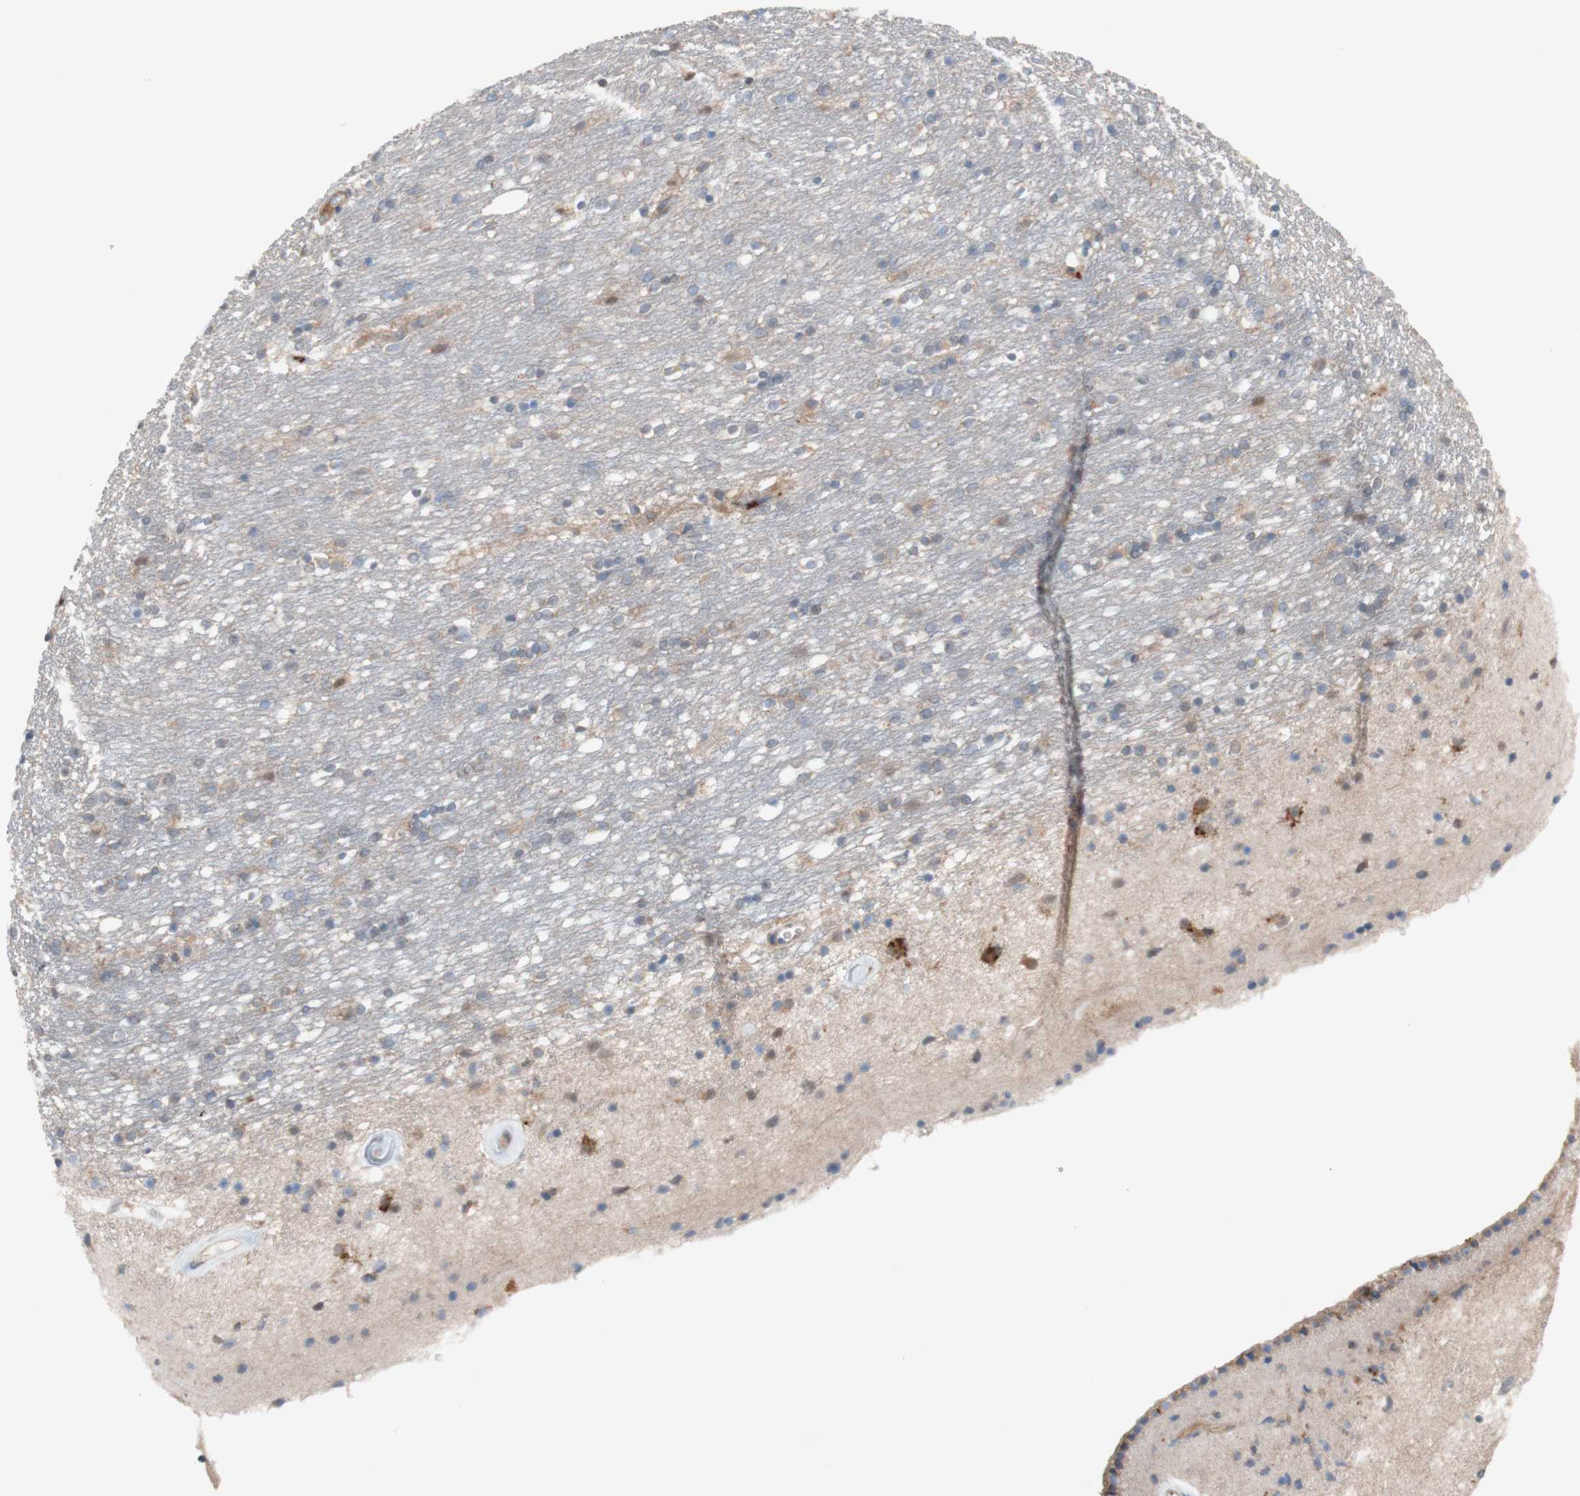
{"staining": {"intensity": "moderate", "quantity": "<25%", "location": "cytoplasmic/membranous"}, "tissue": "caudate", "cell_type": "Glial cells", "image_type": "normal", "snomed": [{"axis": "morphology", "description": "Normal tissue, NOS"}, {"axis": "topography", "description": "Lateral ventricle wall"}], "caption": "A brown stain highlights moderate cytoplasmic/membranous expression of a protein in glial cells of unremarkable human caudate.", "gene": "PEX2", "patient": {"sex": "female", "age": 54}}